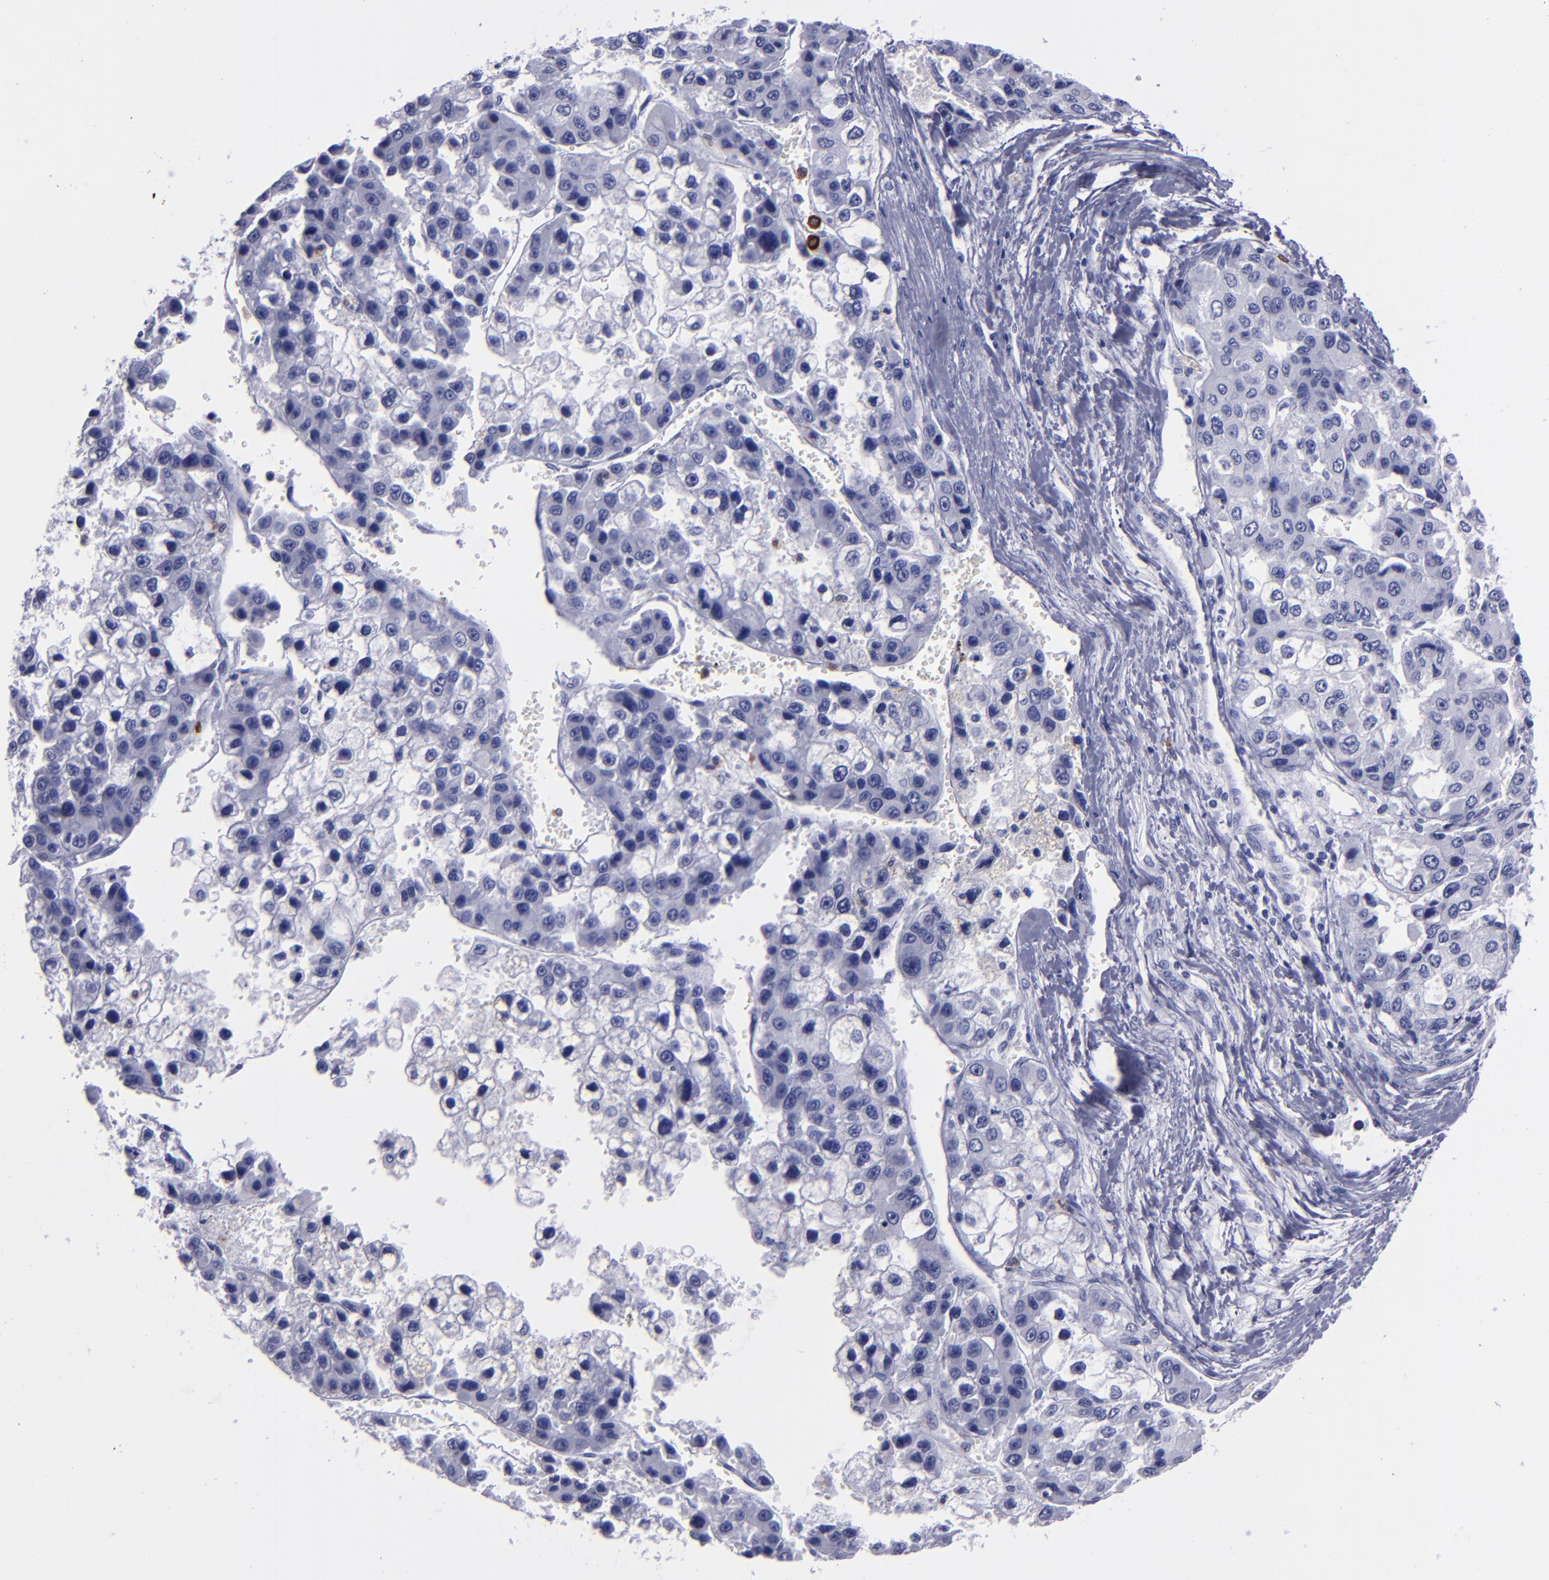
{"staining": {"intensity": "negative", "quantity": "none", "location": "none"}, "tissue": "liver cancer", "cell_type": "Tumor cells", "image_type": "cancer", "snomed": [{"axis": "morphology", "description": "Carcinoma, Hepatocellular, NOS"}, {"axis": "topography", "description": "Liver"}], "caption": "IHC histopathology image of human liver cancer (hepatocellular carcinoma) stained for a protein (brown), which shows no staining in tumor cells.", "gene": "CR1", "patient": {"sex": "female", "age": 66}}